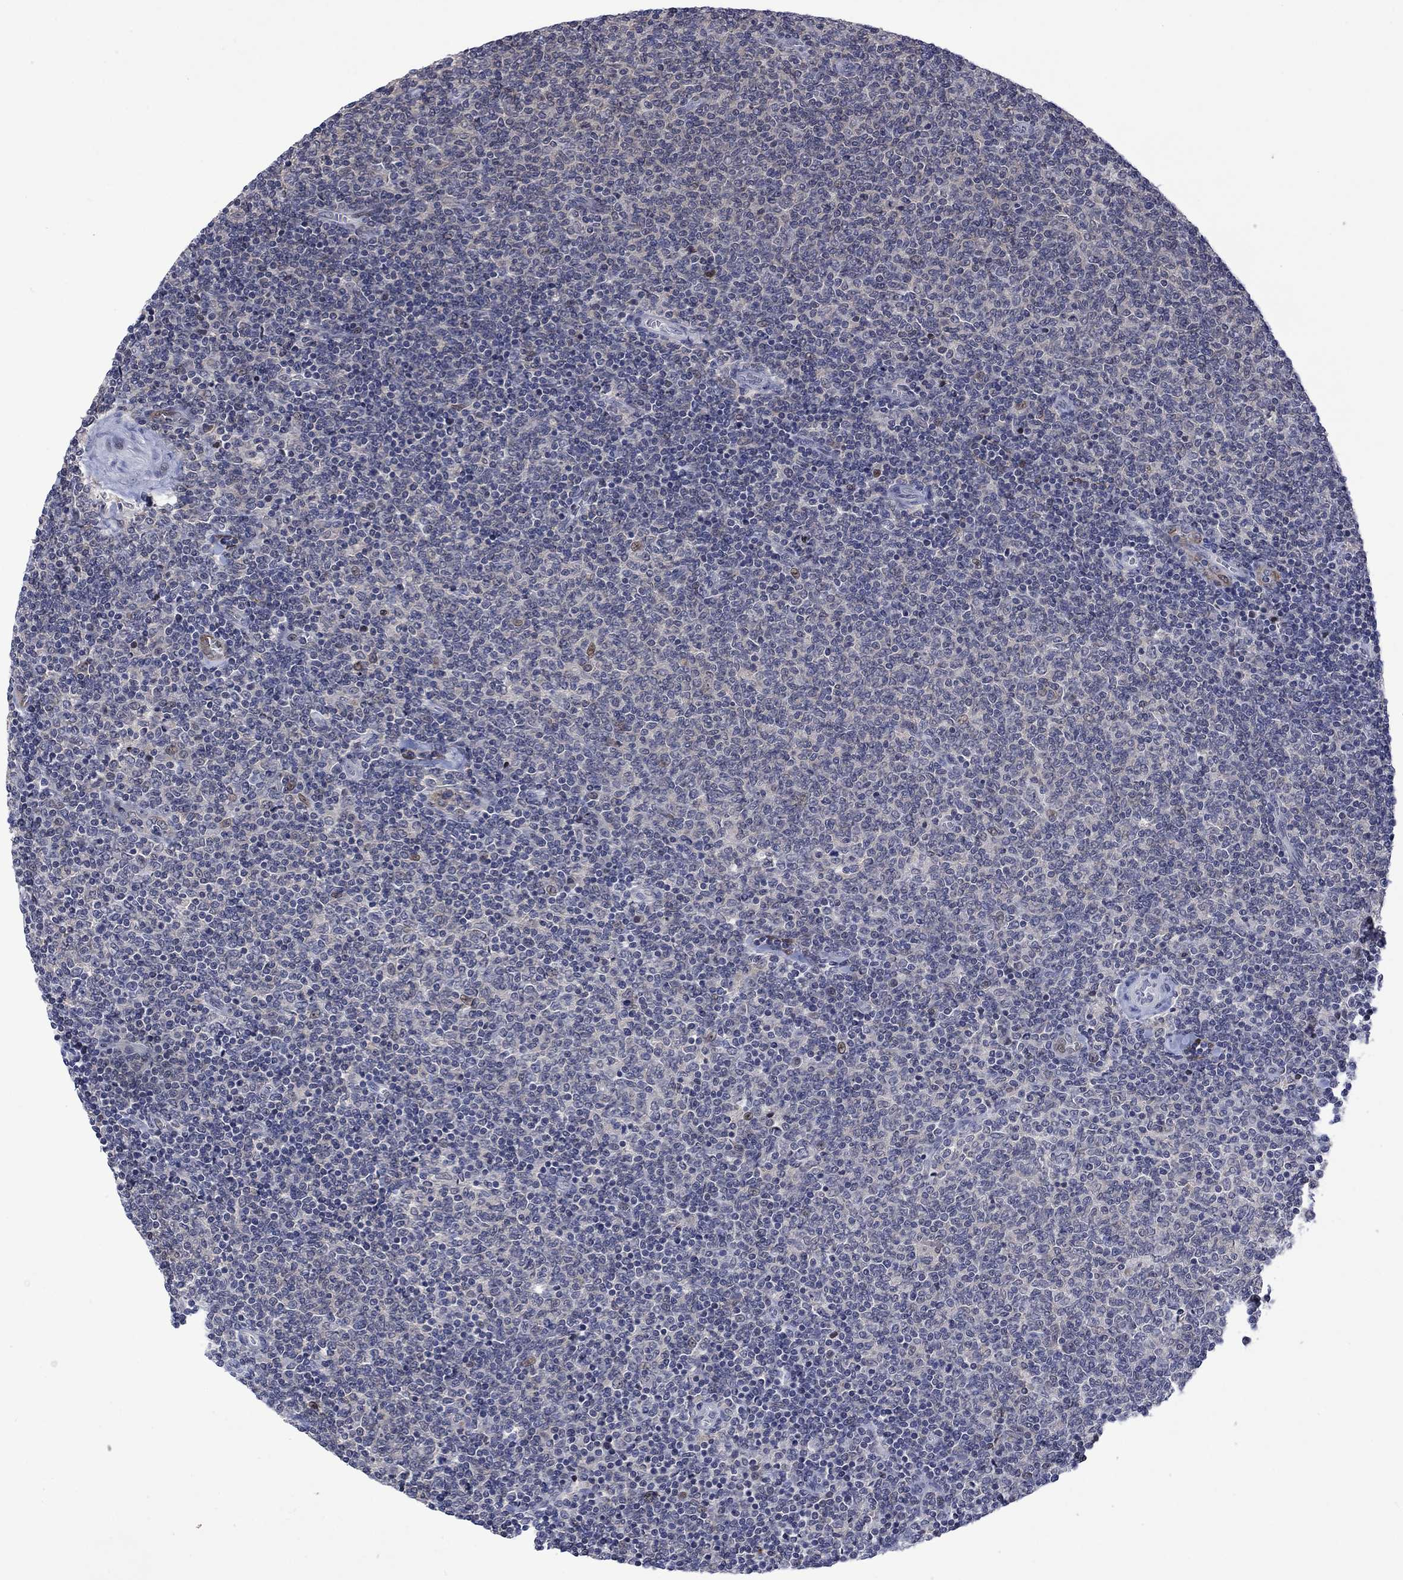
{"staining": {"intensity": "negative", "quantity": "none", "location": "none"}, "tissue": "lymphoma", "cell_type": "Tumor cells", "image_type": "cancer", "snomed": [{"axis": "morphology", "description": "Malignant lymphoma, non-Hodgkin's type, Low grade"}, {"axis": "topography", "description": "Lymph node"}], "caption": "This is a photomicrograph of immunohistochemistry staining of lymphoma, which shows no positivity in tumor cells.", "gene": "AGL", "patient": {"sex": "male", "age": 52}}